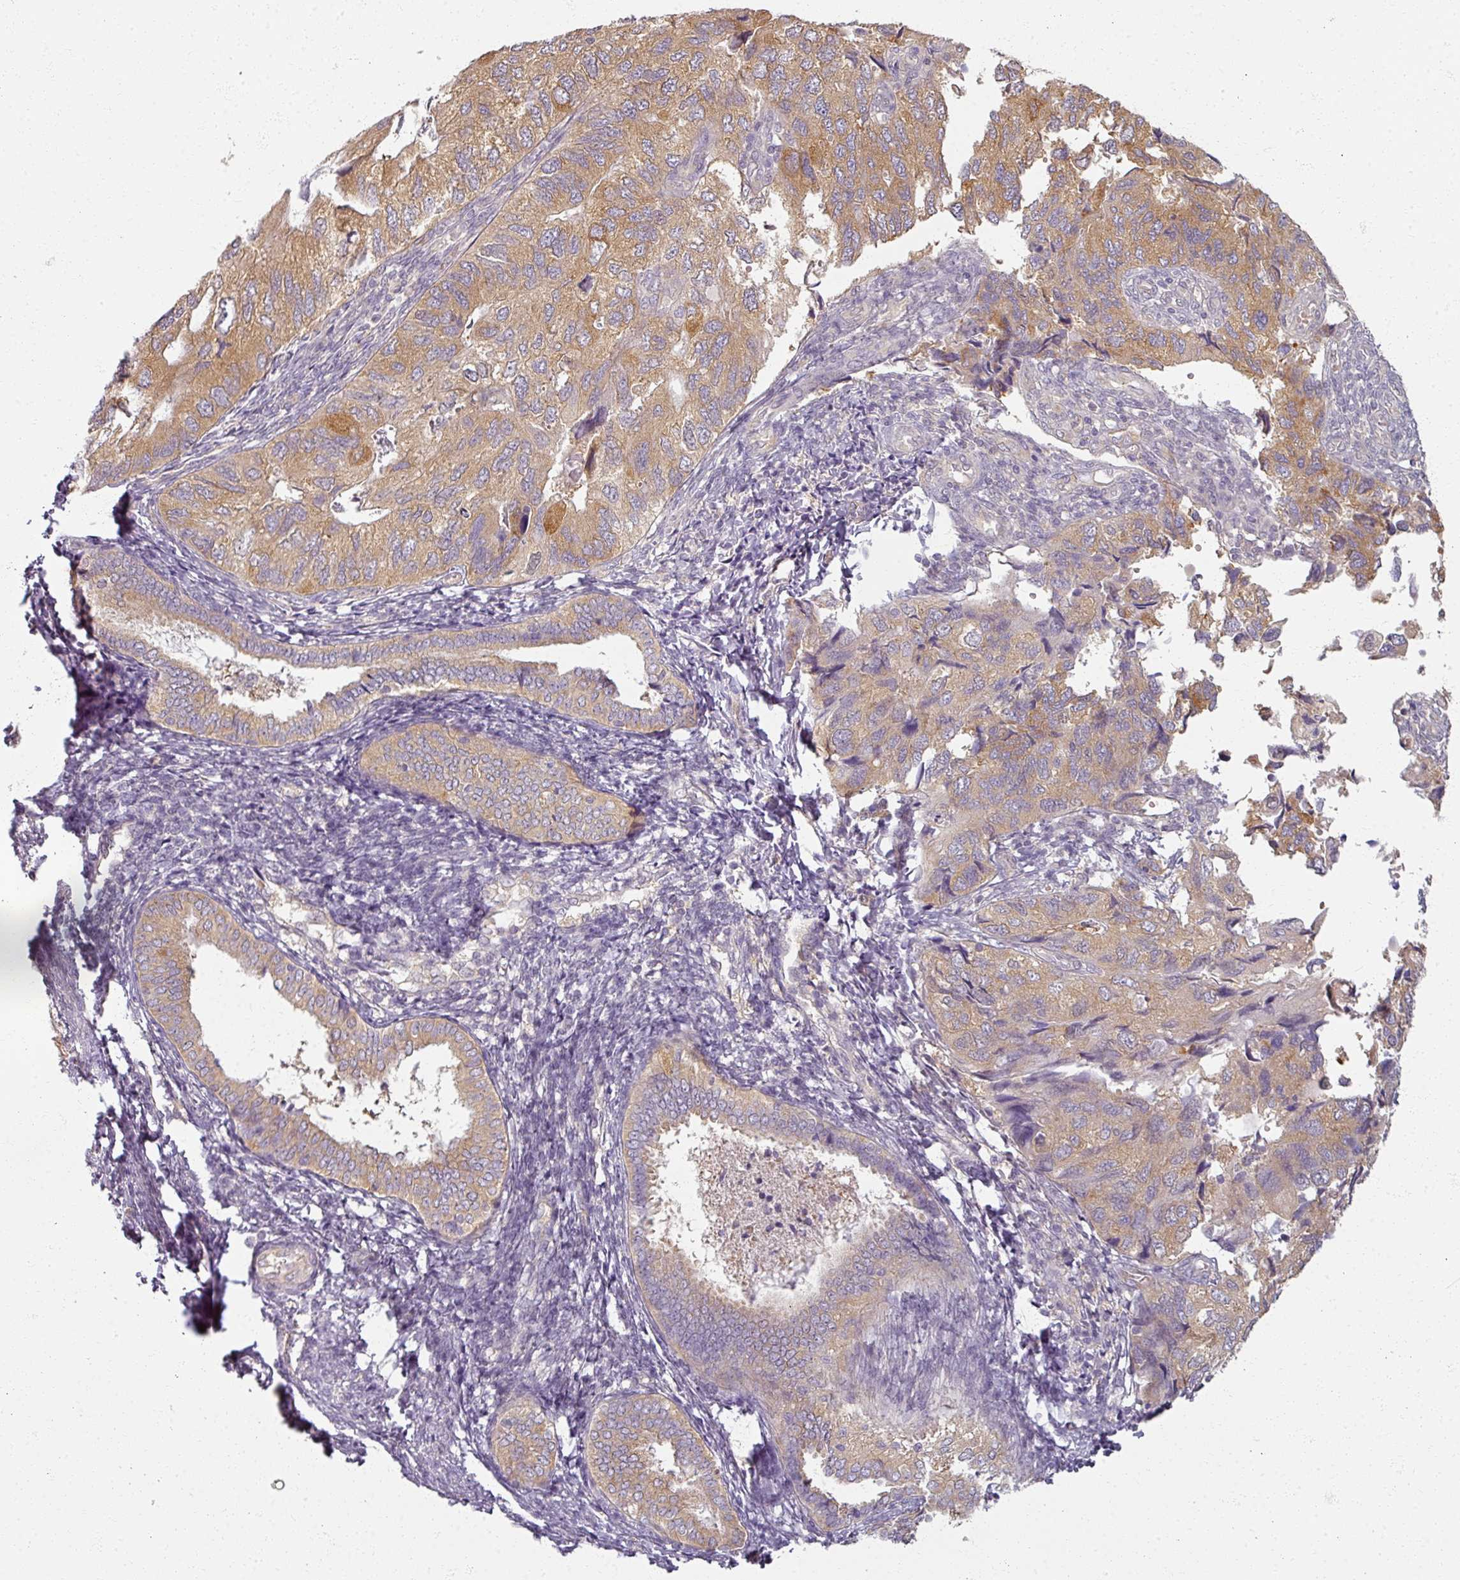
{"staining": {"intensity": "moderate", "quantity": "25%-75%", "location": "cytoplasmic/membranous"}, "tissue": "endometrial cancer", "cell_type": "Tumor cells", "image_type": "cancer", "snomed": [{"axis": "morphology", "description": "Carcinoma, NOS"}, {"axis": "topography", "description": "Uterus"}], "caption": "The photomicrograph exhibits a brown stain indicating the presence of a protein in the cytoplasmic/membranous of tumor cells in endometrial cancer. The protein of interest is shown in brown color, while the nuclei are stained blue.", "gene": "AGPAT4", "patient": {"sex": "female", "age": 76}}